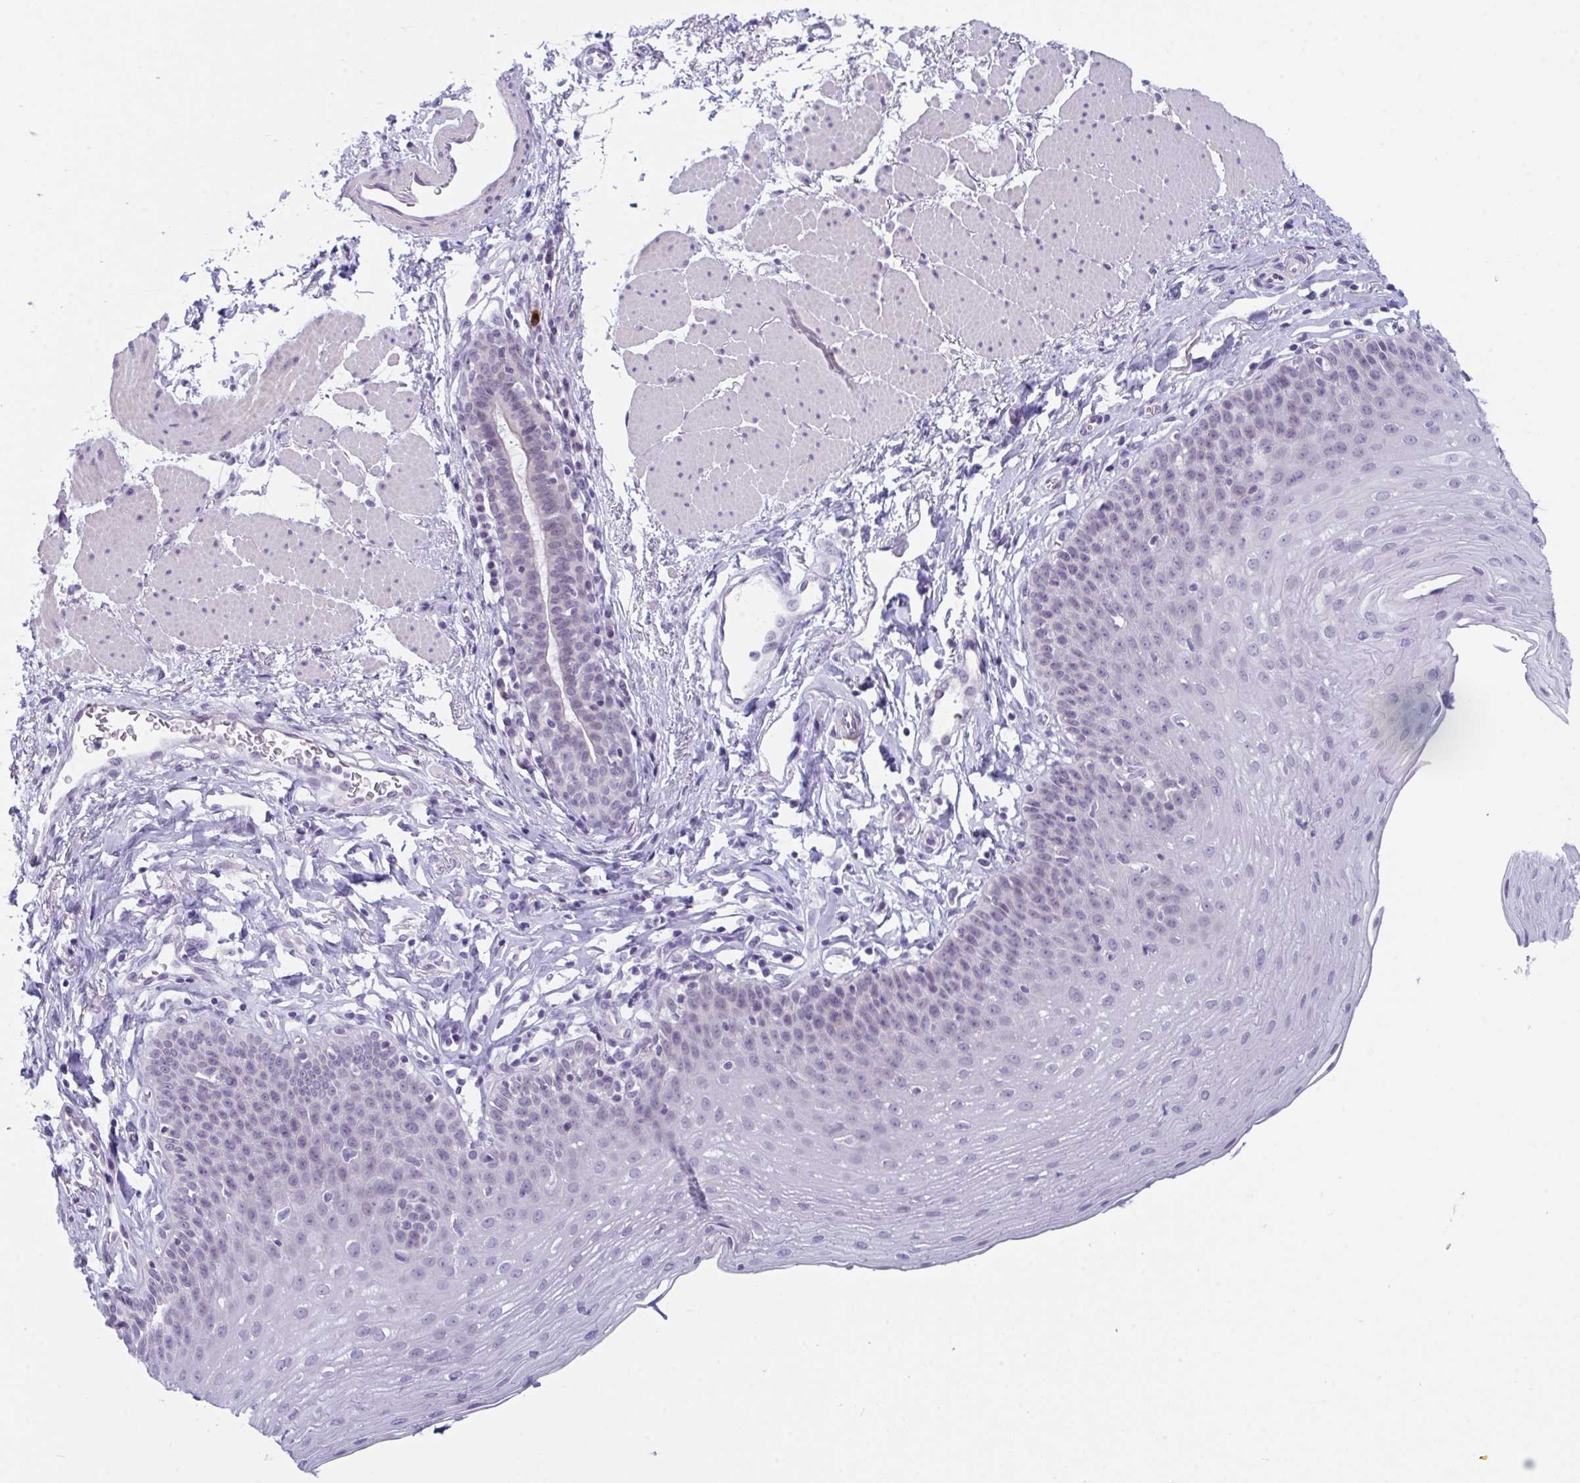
{"staining": {"intensity": "weak", "quantity": "<25%", "location": "nuclear"}, "tissue": "esophagus", "cell_type": "Squamous epithelial cells", "image_type": "normal", "snomed": [{"axis": "morphology", "description": "Normal tissue, NOS"}, {"axis": "topography", "description": "Esophagus"}], "caption": "Immunohistochemistry (IHC) image of unremarkable human esophagus stained for a protein (brown), which shows no positivity in squamous epithelial cells. (Brightfield microscopy of DAB immunohistochemistry (IHC) at high magnification).", "gene": "BMAL2", "patient": {"sex": "female", "age": 81}}